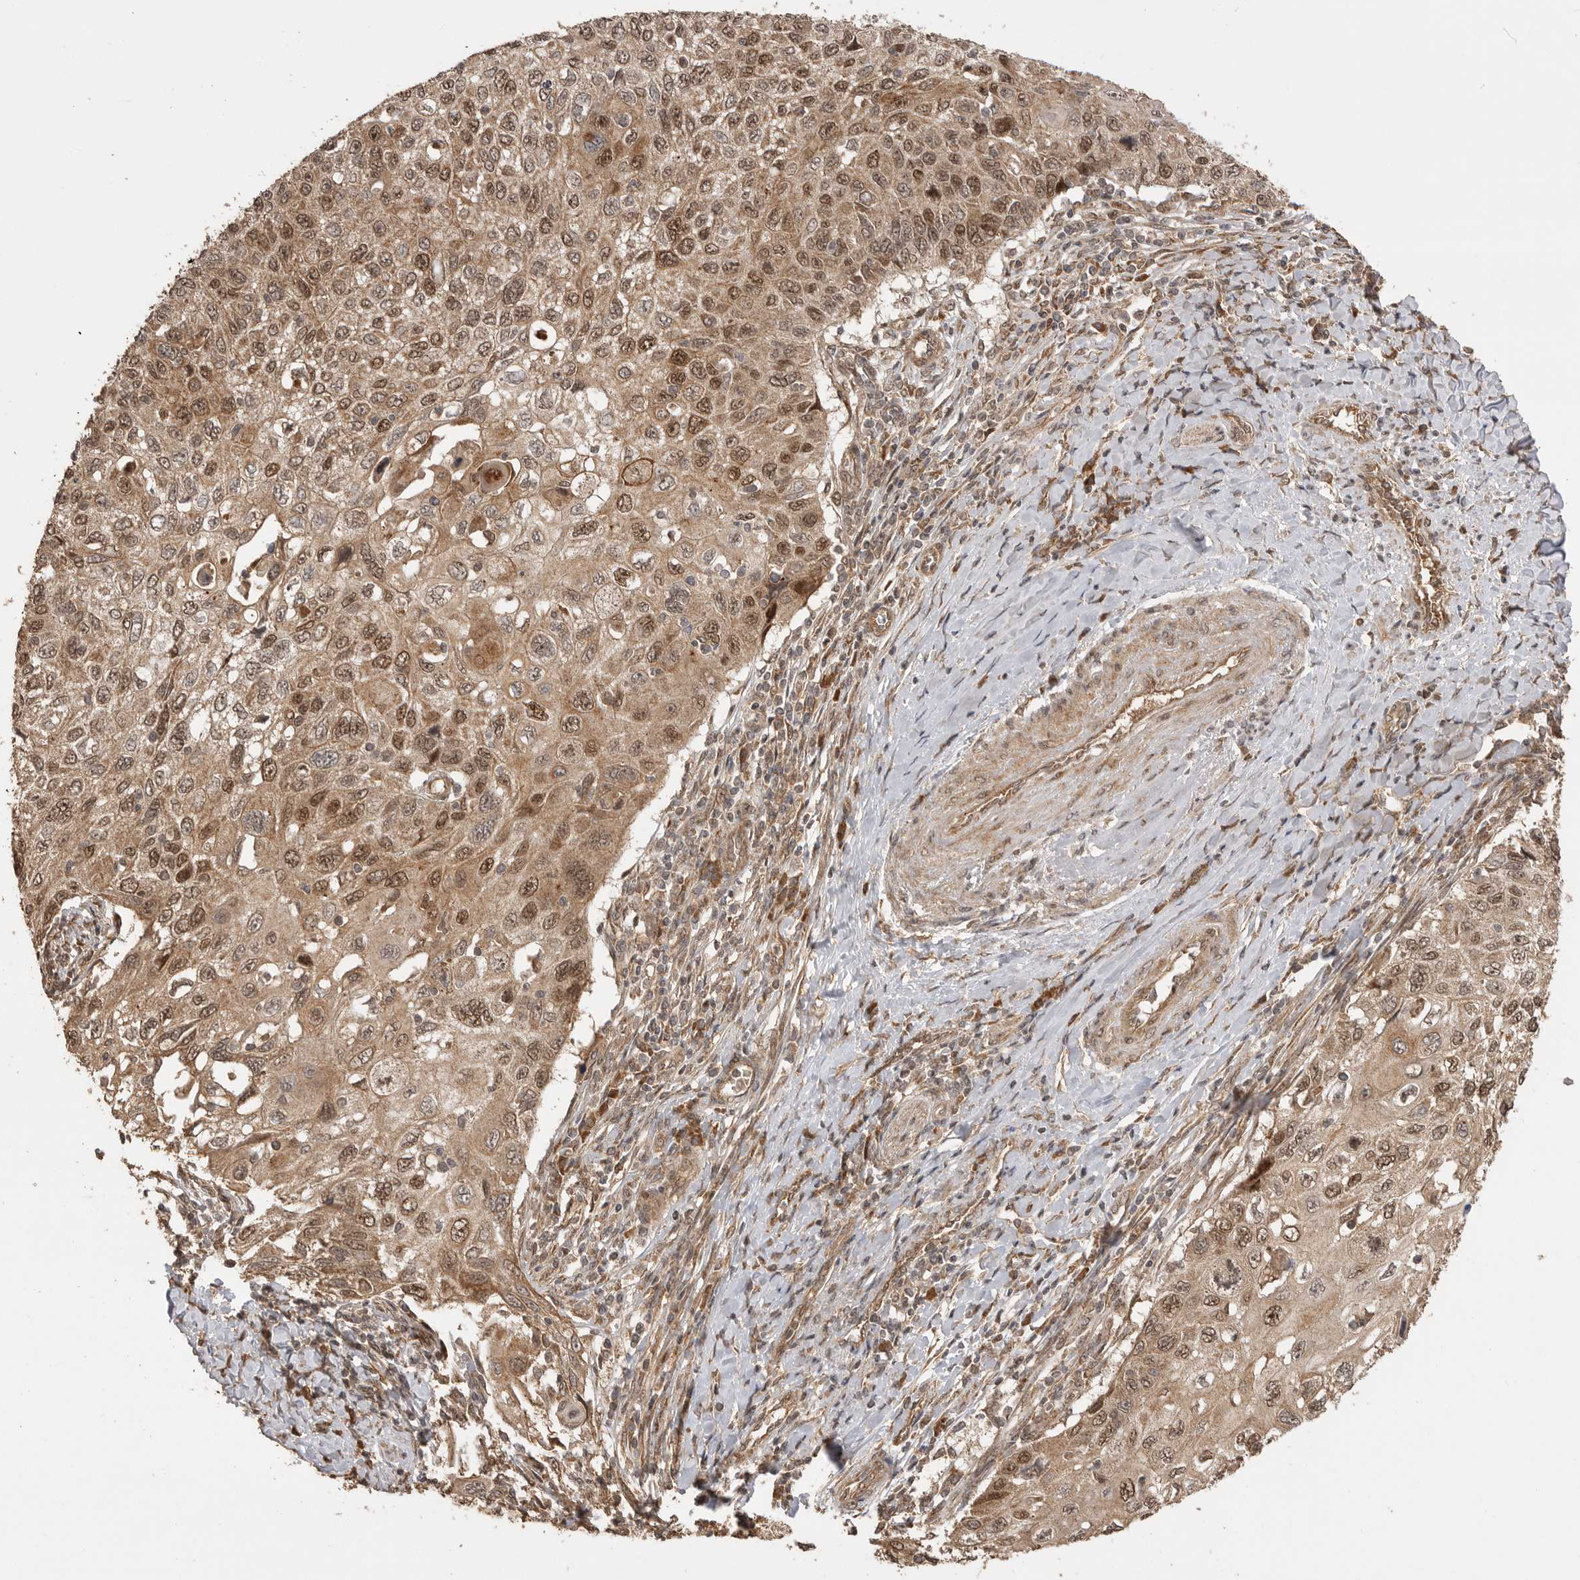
{"staining": {"intensity": "moderate", "quantity": ">75%", "location": "cytoplasmic/membranous,nuclear"}, "tissue": "cervical cancer", "cell_type": "Tumor cells", "image_type": "cancer", "snomed": [{"axis": "morphology", "description": "Squamous cell carcinoma, NOS"}, {"axis": "topography", "description": "Cervix"}], "caption": "Moderate cytoplasmic/membranous and nuclear expression for a protein is appreciated in about >75% of tumor cells of squamous cell carcinoma (cervical) using IHC.", "gene": "BOC", "patient": {"sex": "female", "age": 70}}